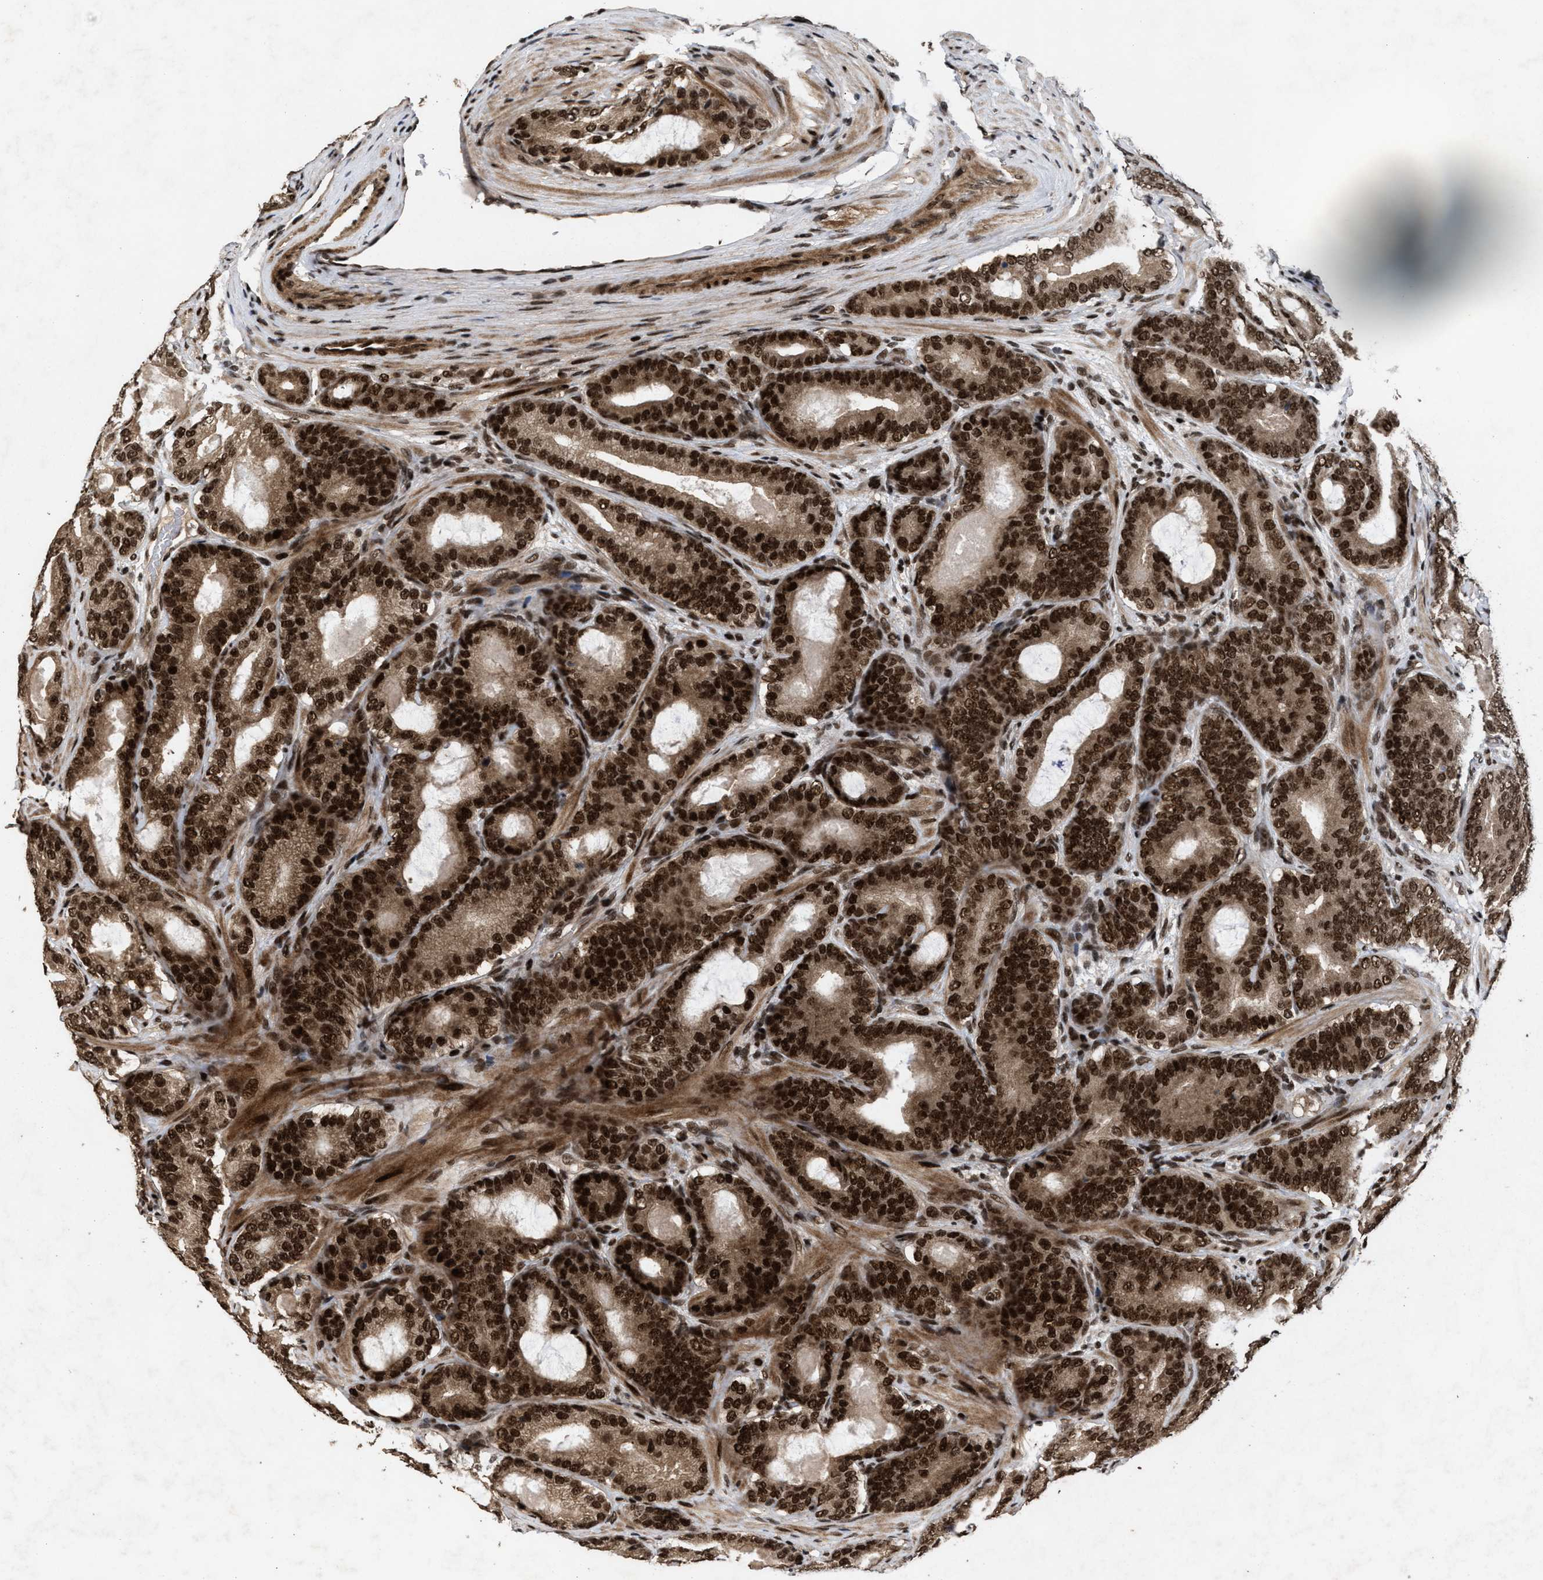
{"staining": {"intensity": "strong", "quantity": ">75%", "location": "cytoplasmic/membranous,nuclear"}, "tissue": "prostate cancer", "cell_type": "Tumor cells", "image_type": "cancer", "snomed": [{"axis": "morphology", "description": "Adenocarcinoma, High grade"}, {"axis": "topography", "description": "Prostate"}], "caption": "About >75% of tumor cells in human prostate adenocarcinoma (high-grade) display strong cytoplasmic/membranous and nuclear protein positivity as visualized by brown immunohistochemical staining.", "gene": "WIZ", "patient": {"sex": "male", "age": 60}}